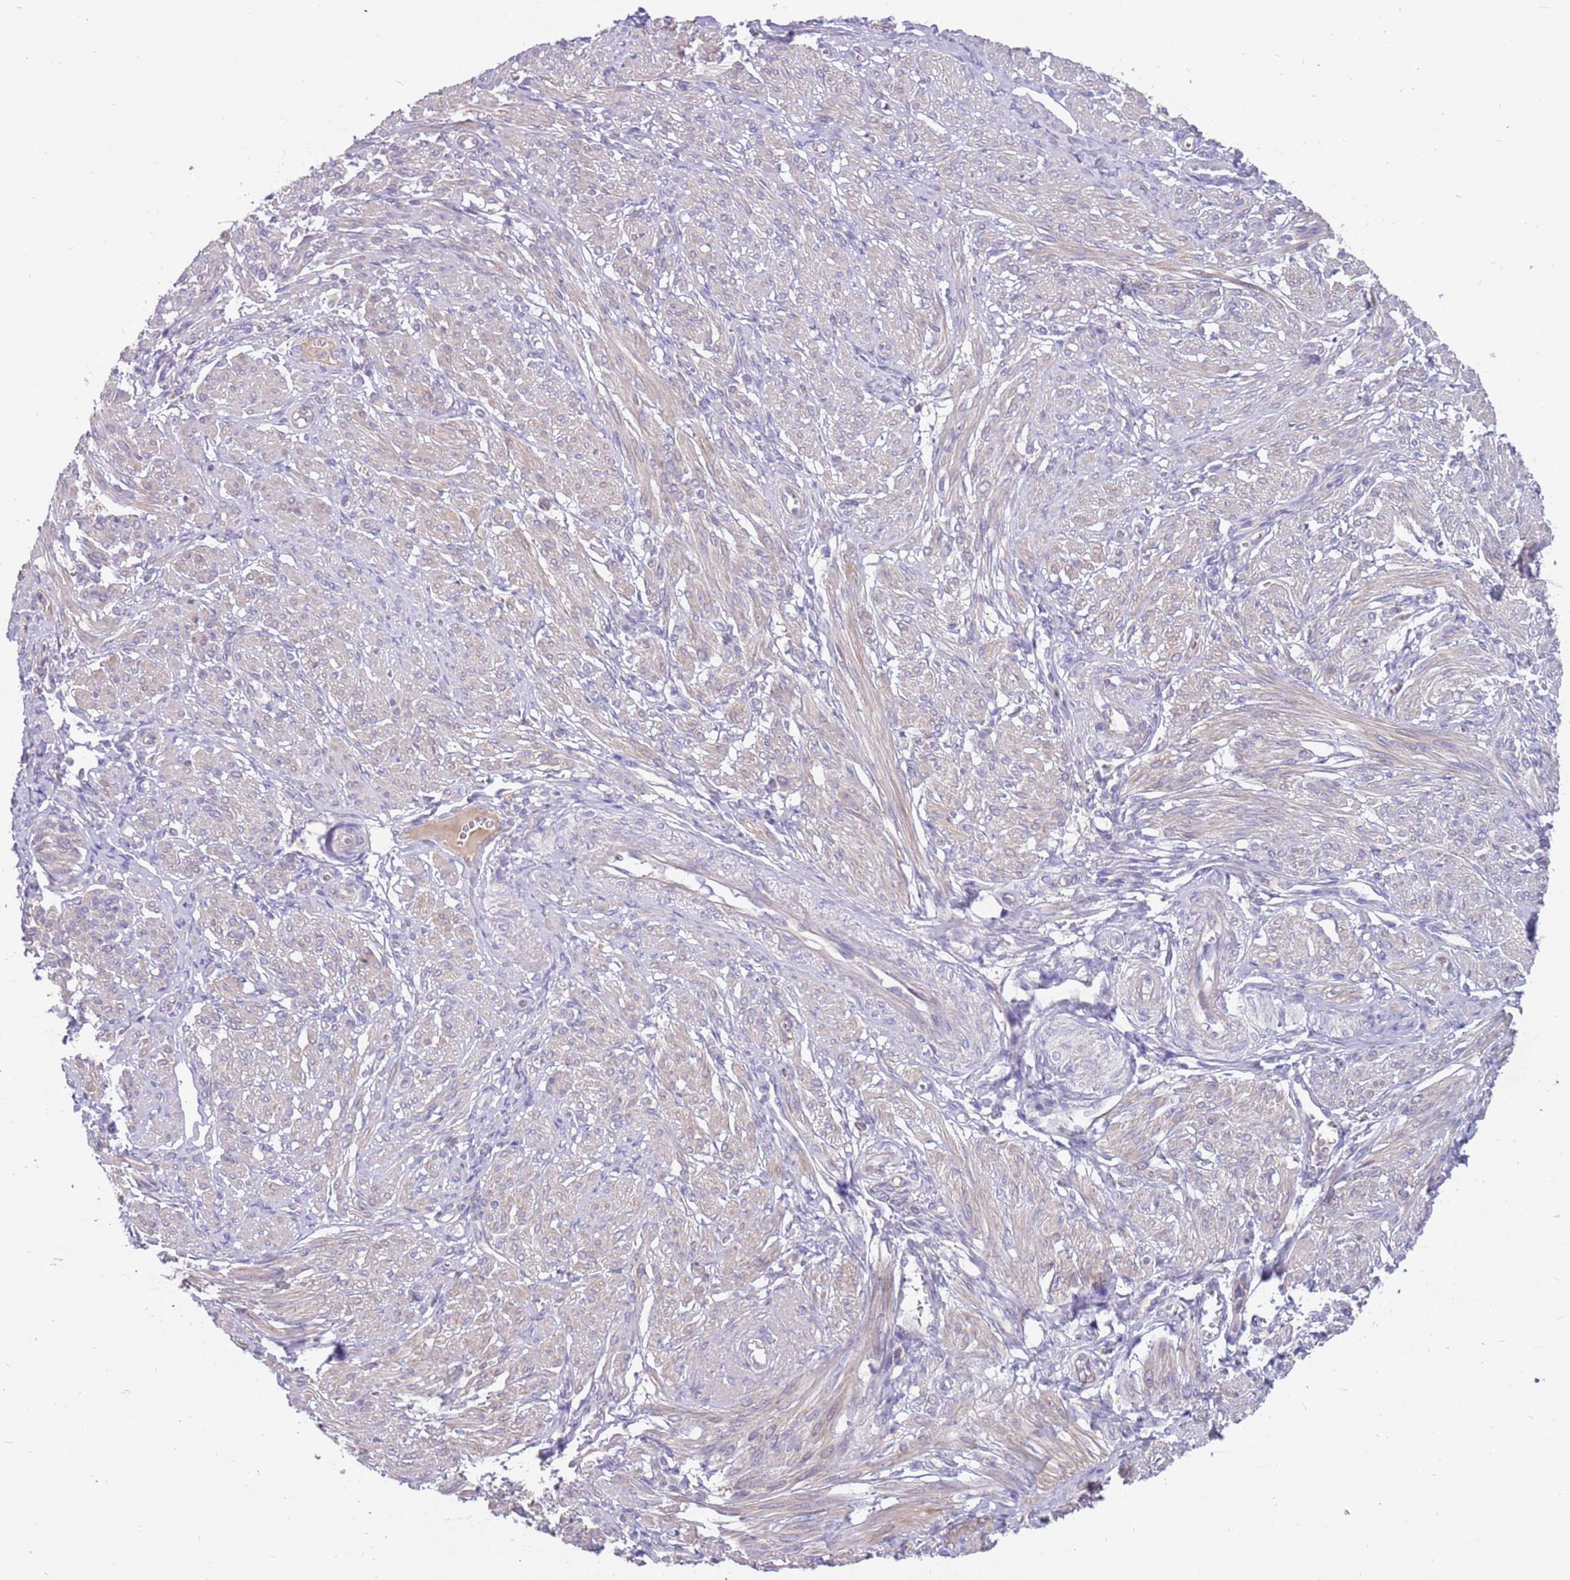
{"staining": {"intensity": "negative", "quantity": "none", "location": "none"}, "tissue": "smooth muscle", "cell_type": "Smooth muscle cells", "image_type": "normal", "snomed": [{"axis": "morphology", "description": "Normal tissue, NOS"}, {"axis": "topography", "description": "Smooth muscle"}], "caption": "This histopathology image is of normal smooth muscle stained with immunohistochemistry to label a protein in brown with the nuclei are counter-stained blue. There is no positivity in smooth muscle cells. (Immunohistochemistry, brightfield microscopy, high magnification).", "gene": "ZNF746", "patient": {"sex": "female", "age": 39}}